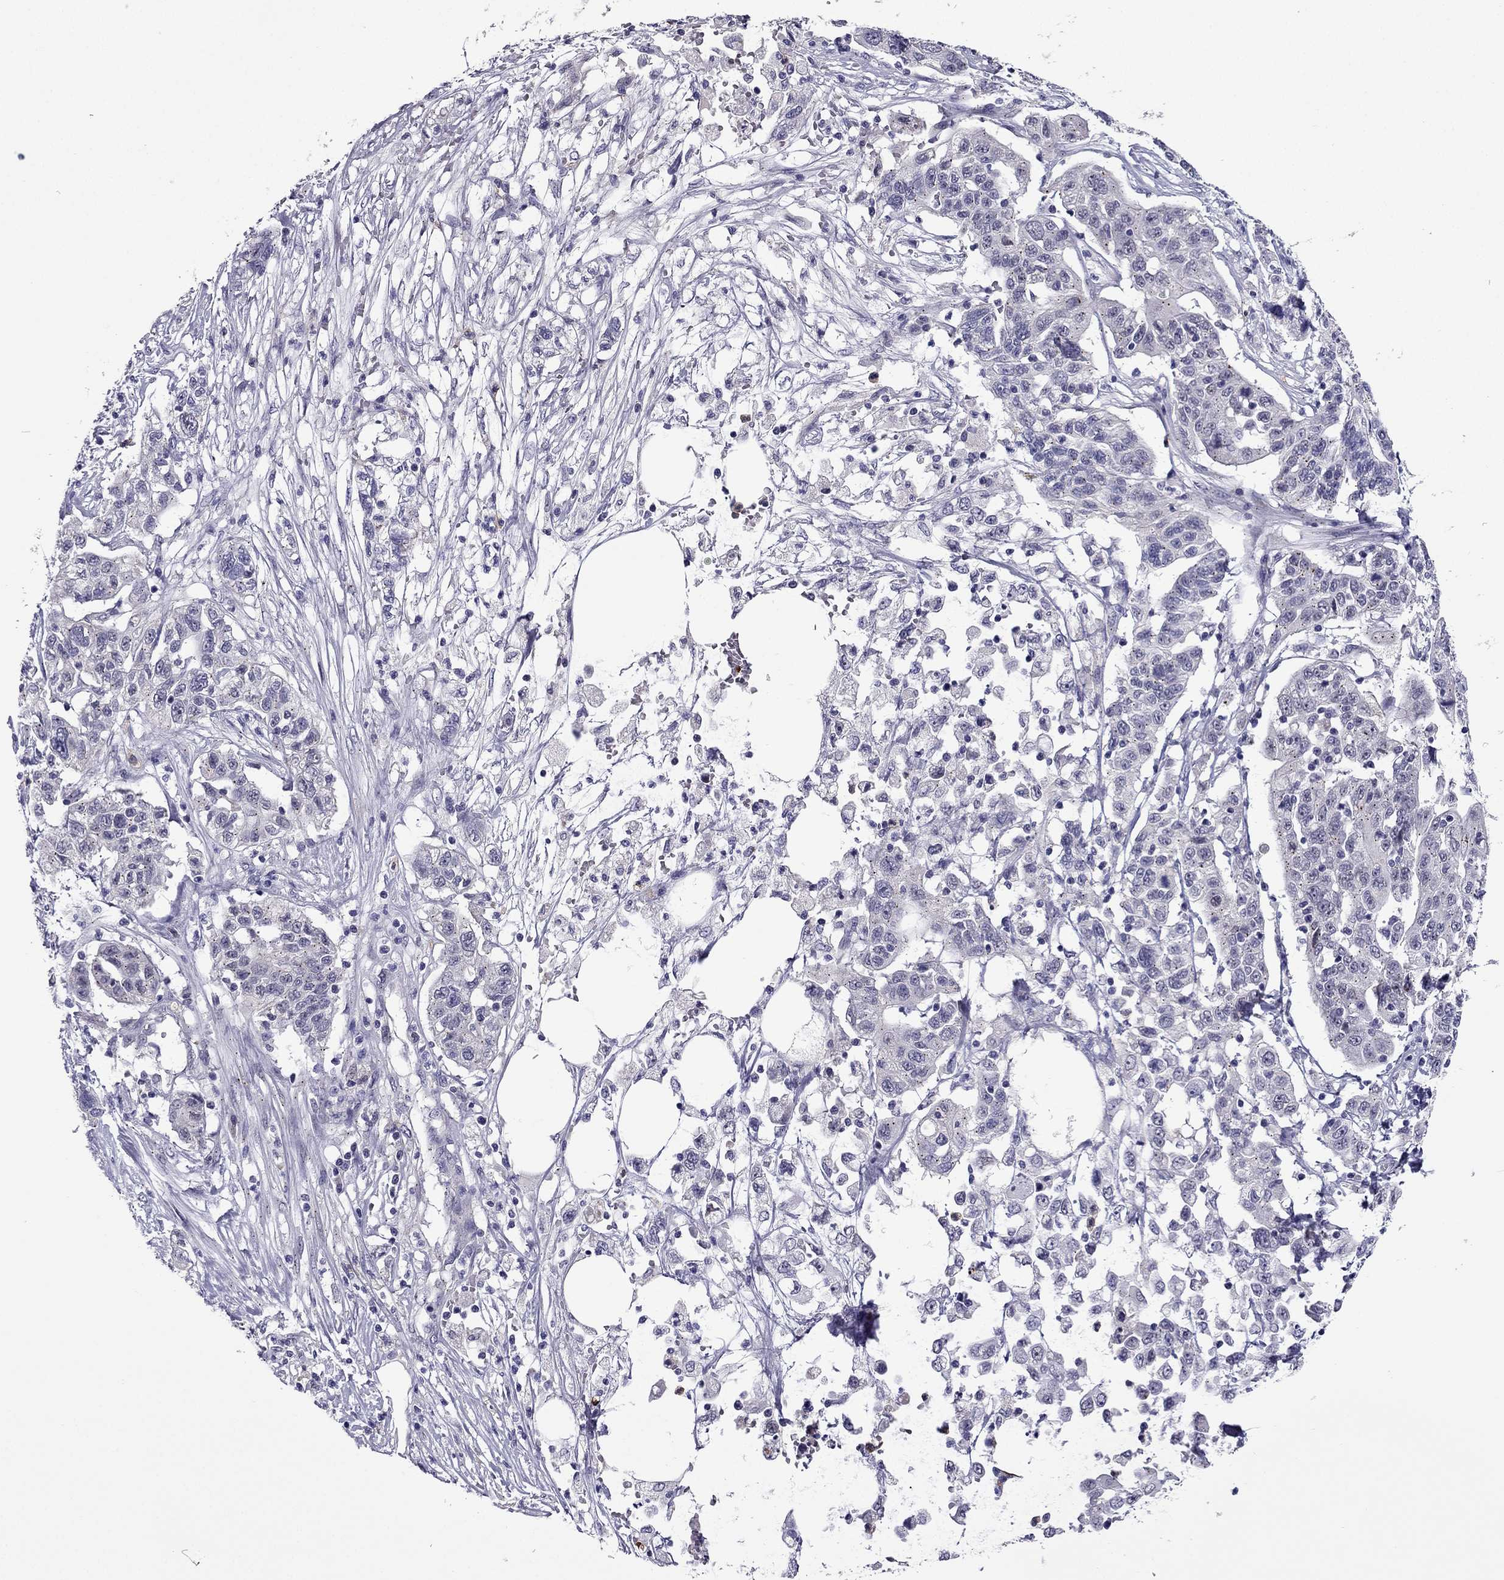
{"staining": {"intensity": "negative", "quantity": "none", "location": "none"}, "tissue": "liver cancer", "cell_type": "Tumor cells", "image_type": "cancer", "snomed": [{"axis": "morphology", "description": "Adenocarcinoma, NOS"}, {"axis": "morphology", "description": "Cholangiocarcinoma"}, {"axis": "topography", "description": "Liver"}], "caption": "DAB (3,3'-diaminobenzidine) immunohistochemical staining of human liver adenocarcinoma displays no significant expression in tumor cells. (Immunohistochemistry, brightfield microscopy, high magnification).", "gene": "MYBPH", "patient": {"sex": "male", "age": 64}}